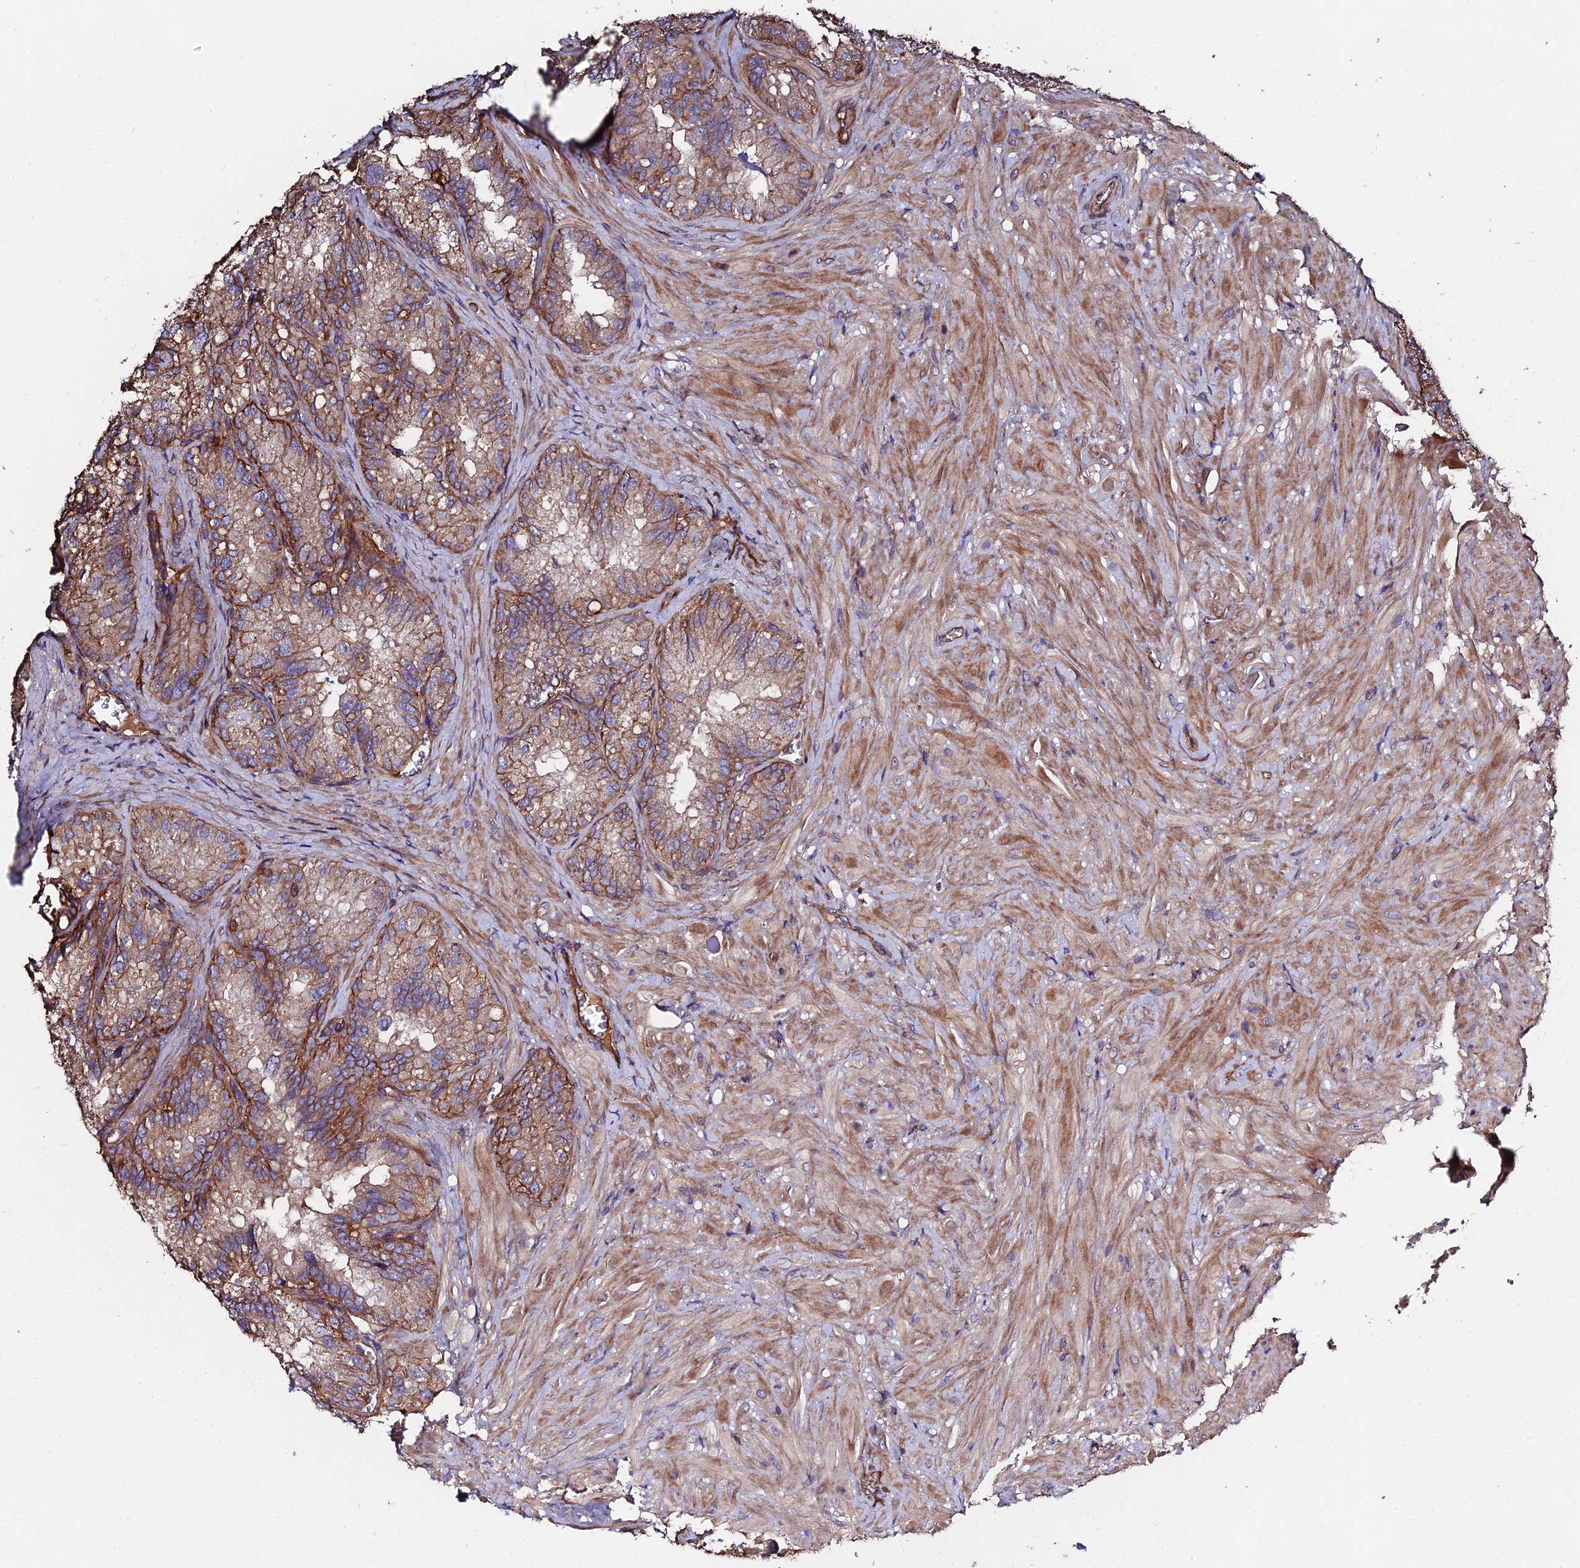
{"staining": {"intensity": "moderate", "quantity": ">75%", "location": "cytoplasmic/membranous"}, "tissue": "seminal vesicle", "cell_type": "Glandular cells", "image_type": "normal", "snomed": [{"axis": "morphology", "description": "Normal tissue, NOS"}, {"axis": "topography", "description": "Seminal veicle"}], "caption": "The immunohistochemical stain highlights moderate cytoplasmic/membranous positivity in glandular cells of normal seminal vesicle.", "gene": "EXT1", "patient": {"sex": "male", "age": 62}}